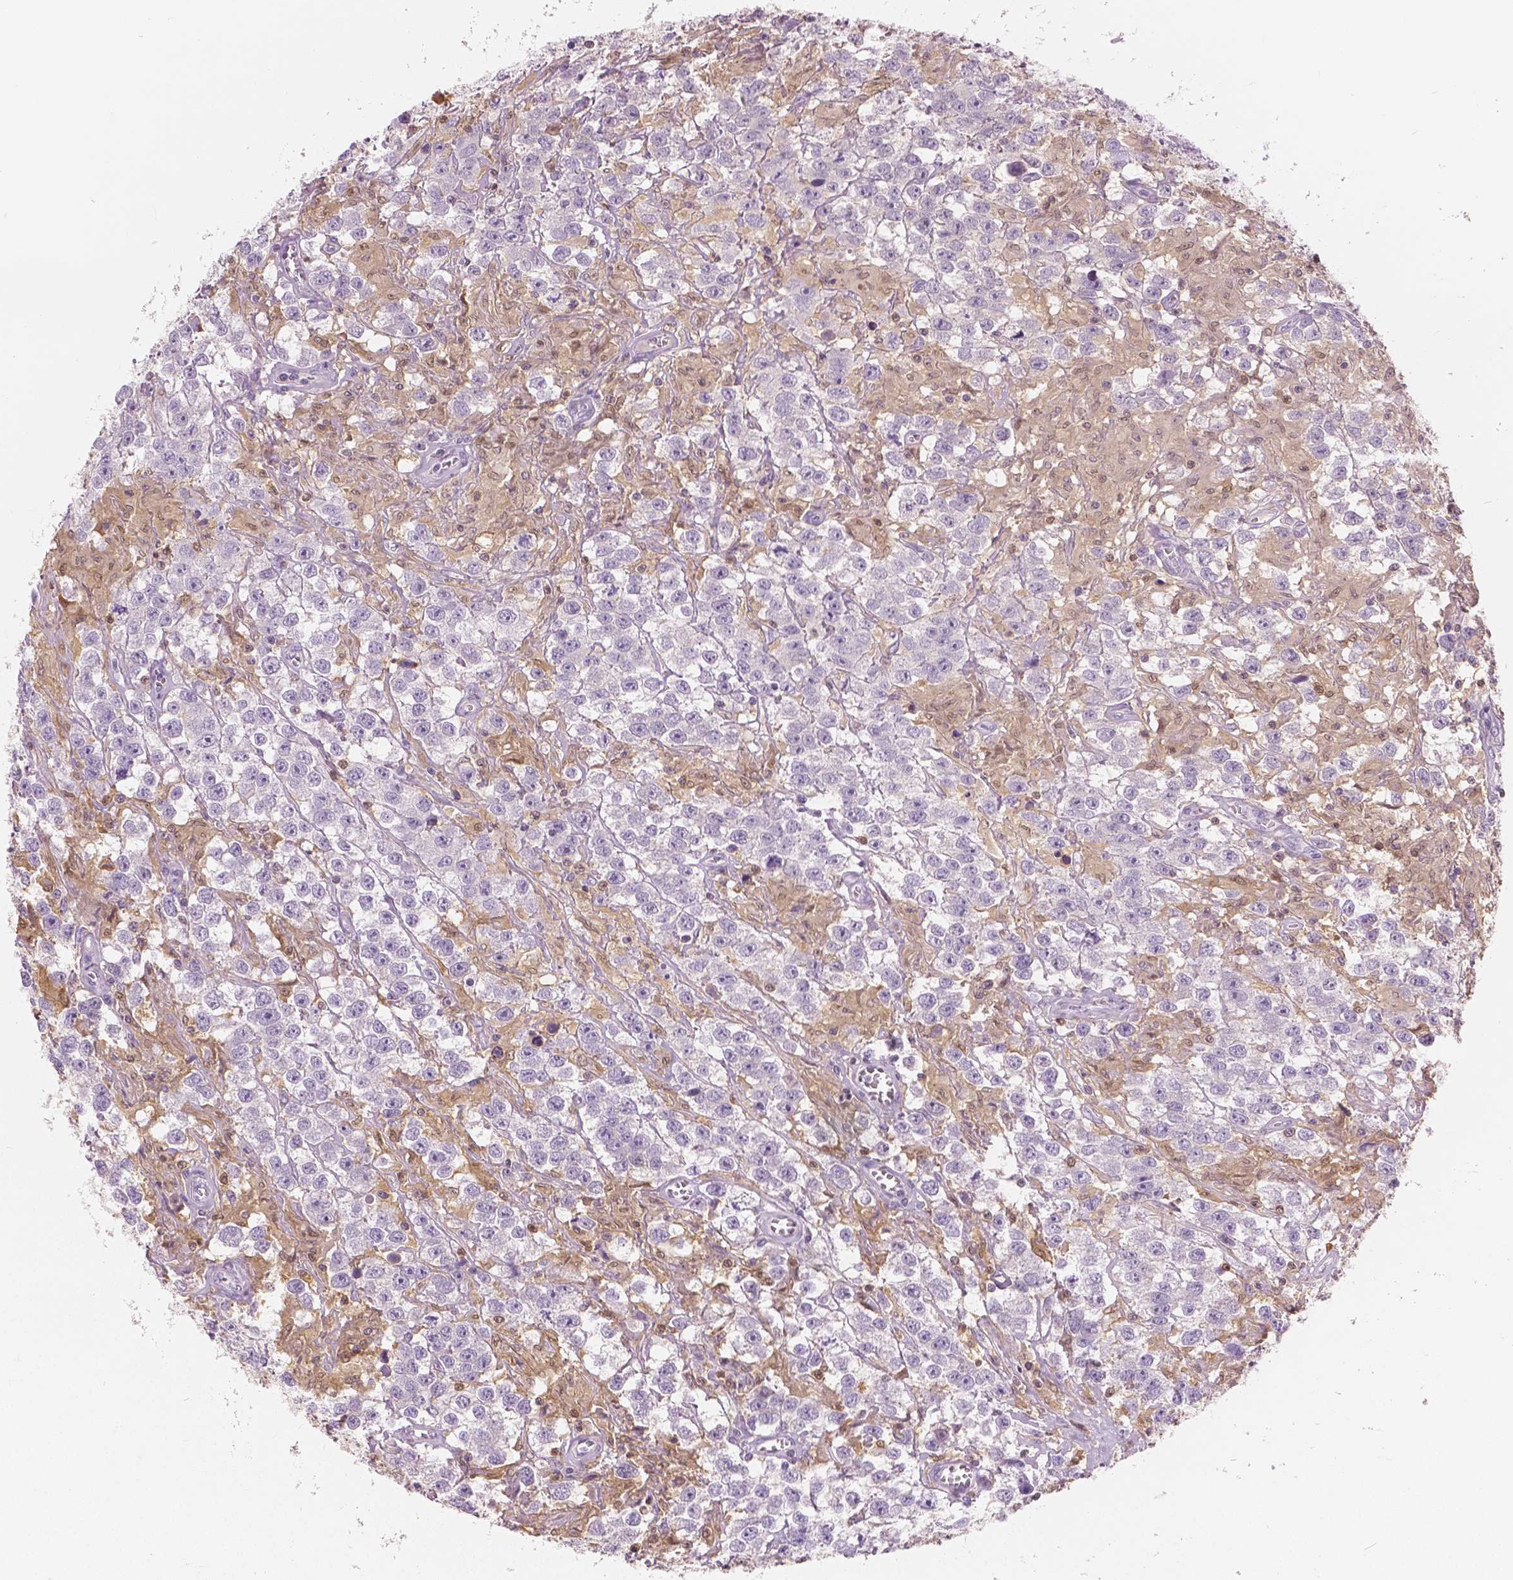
{"staining": {"intensity": "negative", "quantity": "none", "location": "none"}, "tissue": "testis cancer", "cell_type": "Tumor cells", "image_type": "cancer", "snomed": [{"axis": "morphology", "description": "Seminoma, NOS"}, {"axis": "topography", "description": "Testis"}], "caption": "This is an IHC histopathology image of testis cancer. There is no positivity in tumor cells.", "gene": "GALM", "patient": {"sex": "male", "age": 43}}